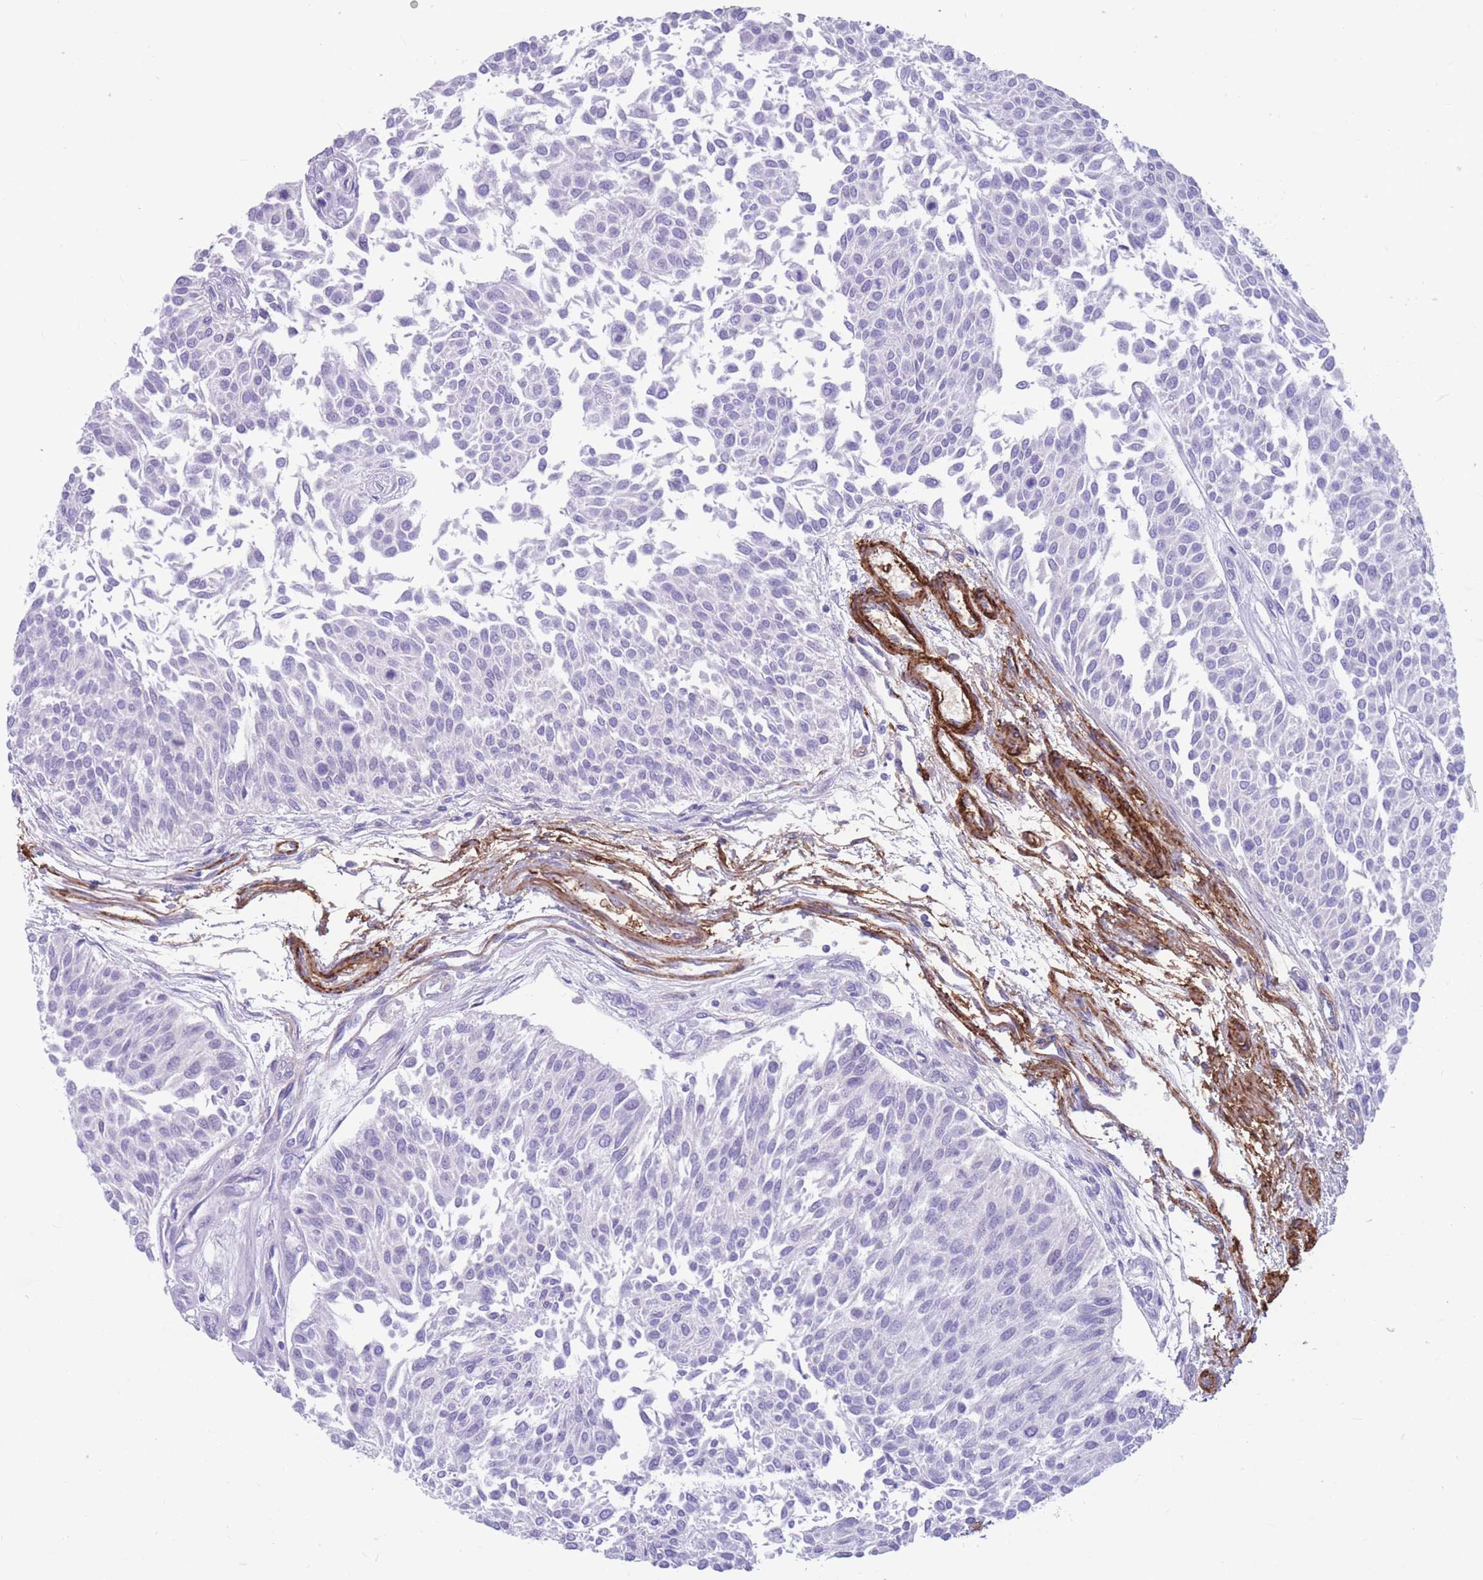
{"staining": {"intensity": "negative", "quantity": "none", "location": "none"}, "tissue": "urothelial cancer", "cell_type": "Tumor cells", "image_type": "cancer", "snomed": [{"axis": "morphology", "description": "Urothelial carcinoma, NOS"}, {"axis": "topography", "description": "Urinary bladder"}], "caption": "This is an immunohistochemistry histopathology image of transitional cell carcinoma. There is no staining in tumor cells.", "gene": "DPYD", "patient": {"sex": "male", "age": 55}}